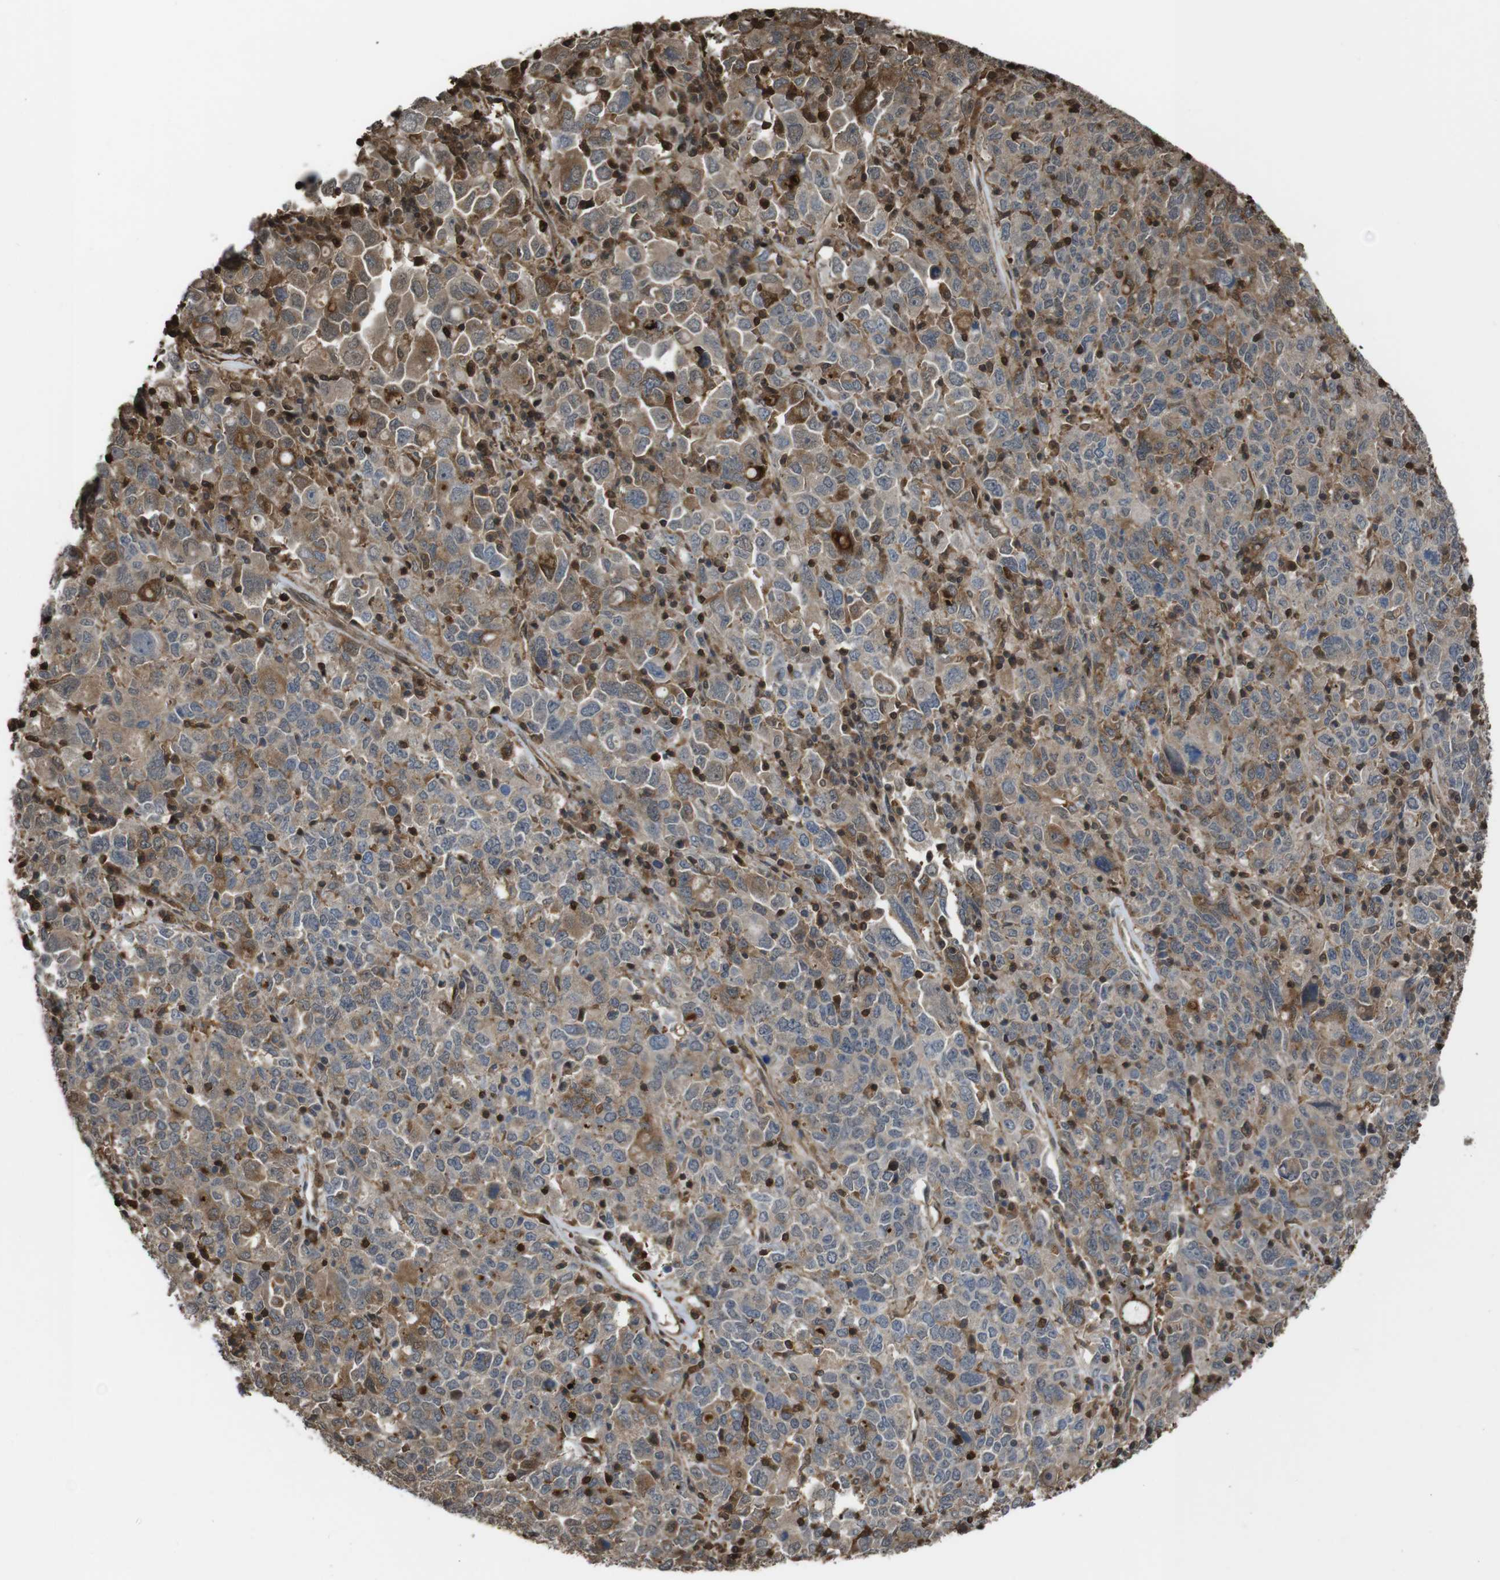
{"staining": {"intensity": "moderate", "quantity": ">75%", "location": "cytoplasmic/membranous"}, "tissue": "ovarian cancer", "cell_type": "Tumor cells", "image_type": "cancer", "snomed": [{"axis": "morphology", "description": "Carcinoma, endometroid"}, {"axis": "topography", "description": "Ovary"}], "caption": "Human ovarian cancer stained with a brown dye demonstrates moderate cytoplasmic/membranous positive expression in about >75% of tumor cells.", "gene": "ARHGDIA", "patient": {"sex": "female", "age": 62}}